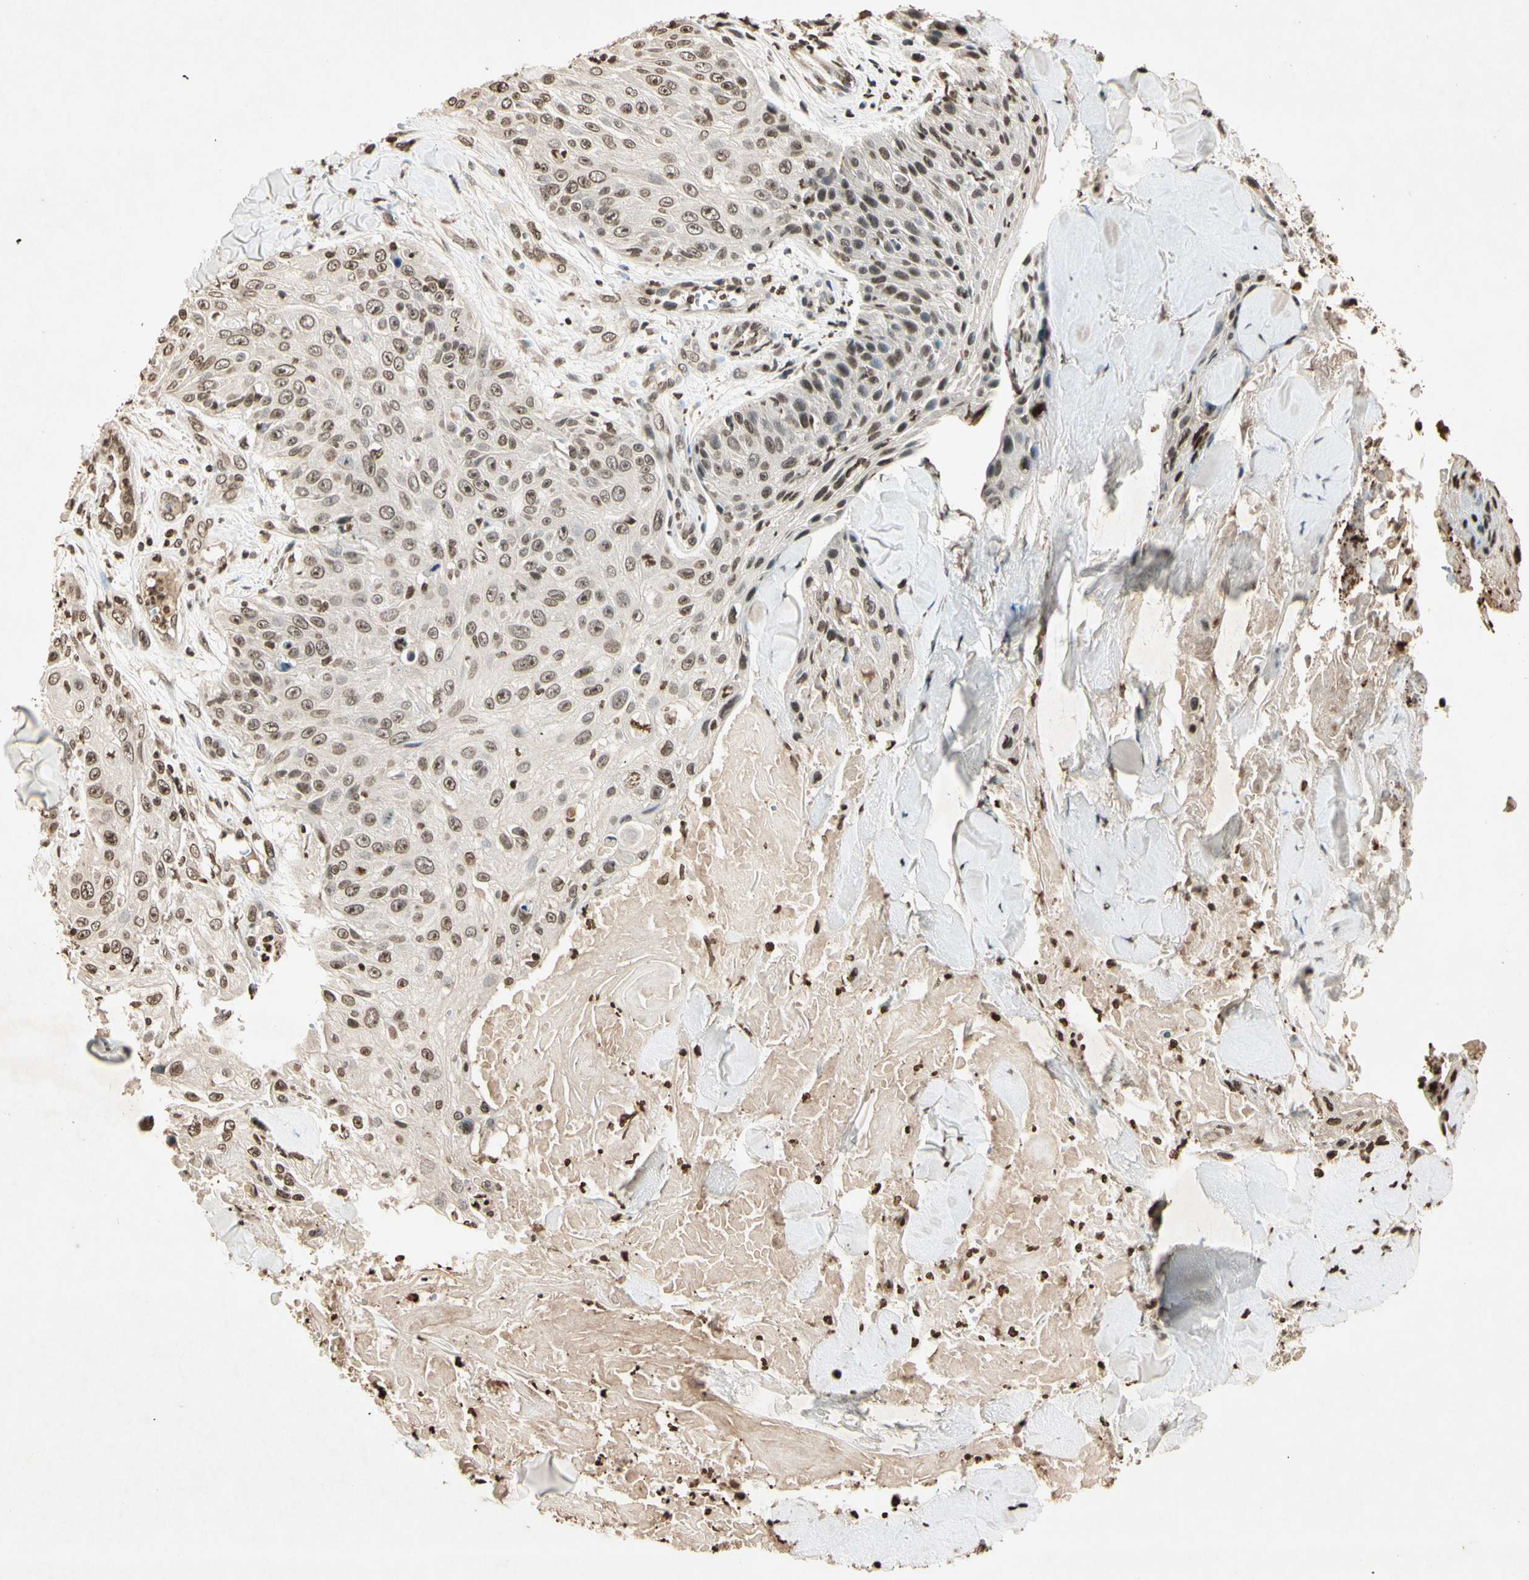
{"staining": {"intensity": "weak", "quantity": "25%-75%", "location": "nuclear"}, "tissue": "skin cancer", "cell_type": "Tumor cells", "image_type": "cancer", "snomed": [{"axis": "morphology", "description": "Squamous cell carcinoma, NOS"}, {"axis": "topography", "description": "Skin"}], "caption": "Immunohistochemical staining of skin cancer (squamous cell carcinoma) displays low levels of weak nuclear protein expression in about 25%-75% of tumor cells. Using DAB (brown) and hematoxylin (blue) stains, captured at high magnification using brightfield microscopy.", "gene": "TOP1", "patient": {"sex": "male", "age": 86}}